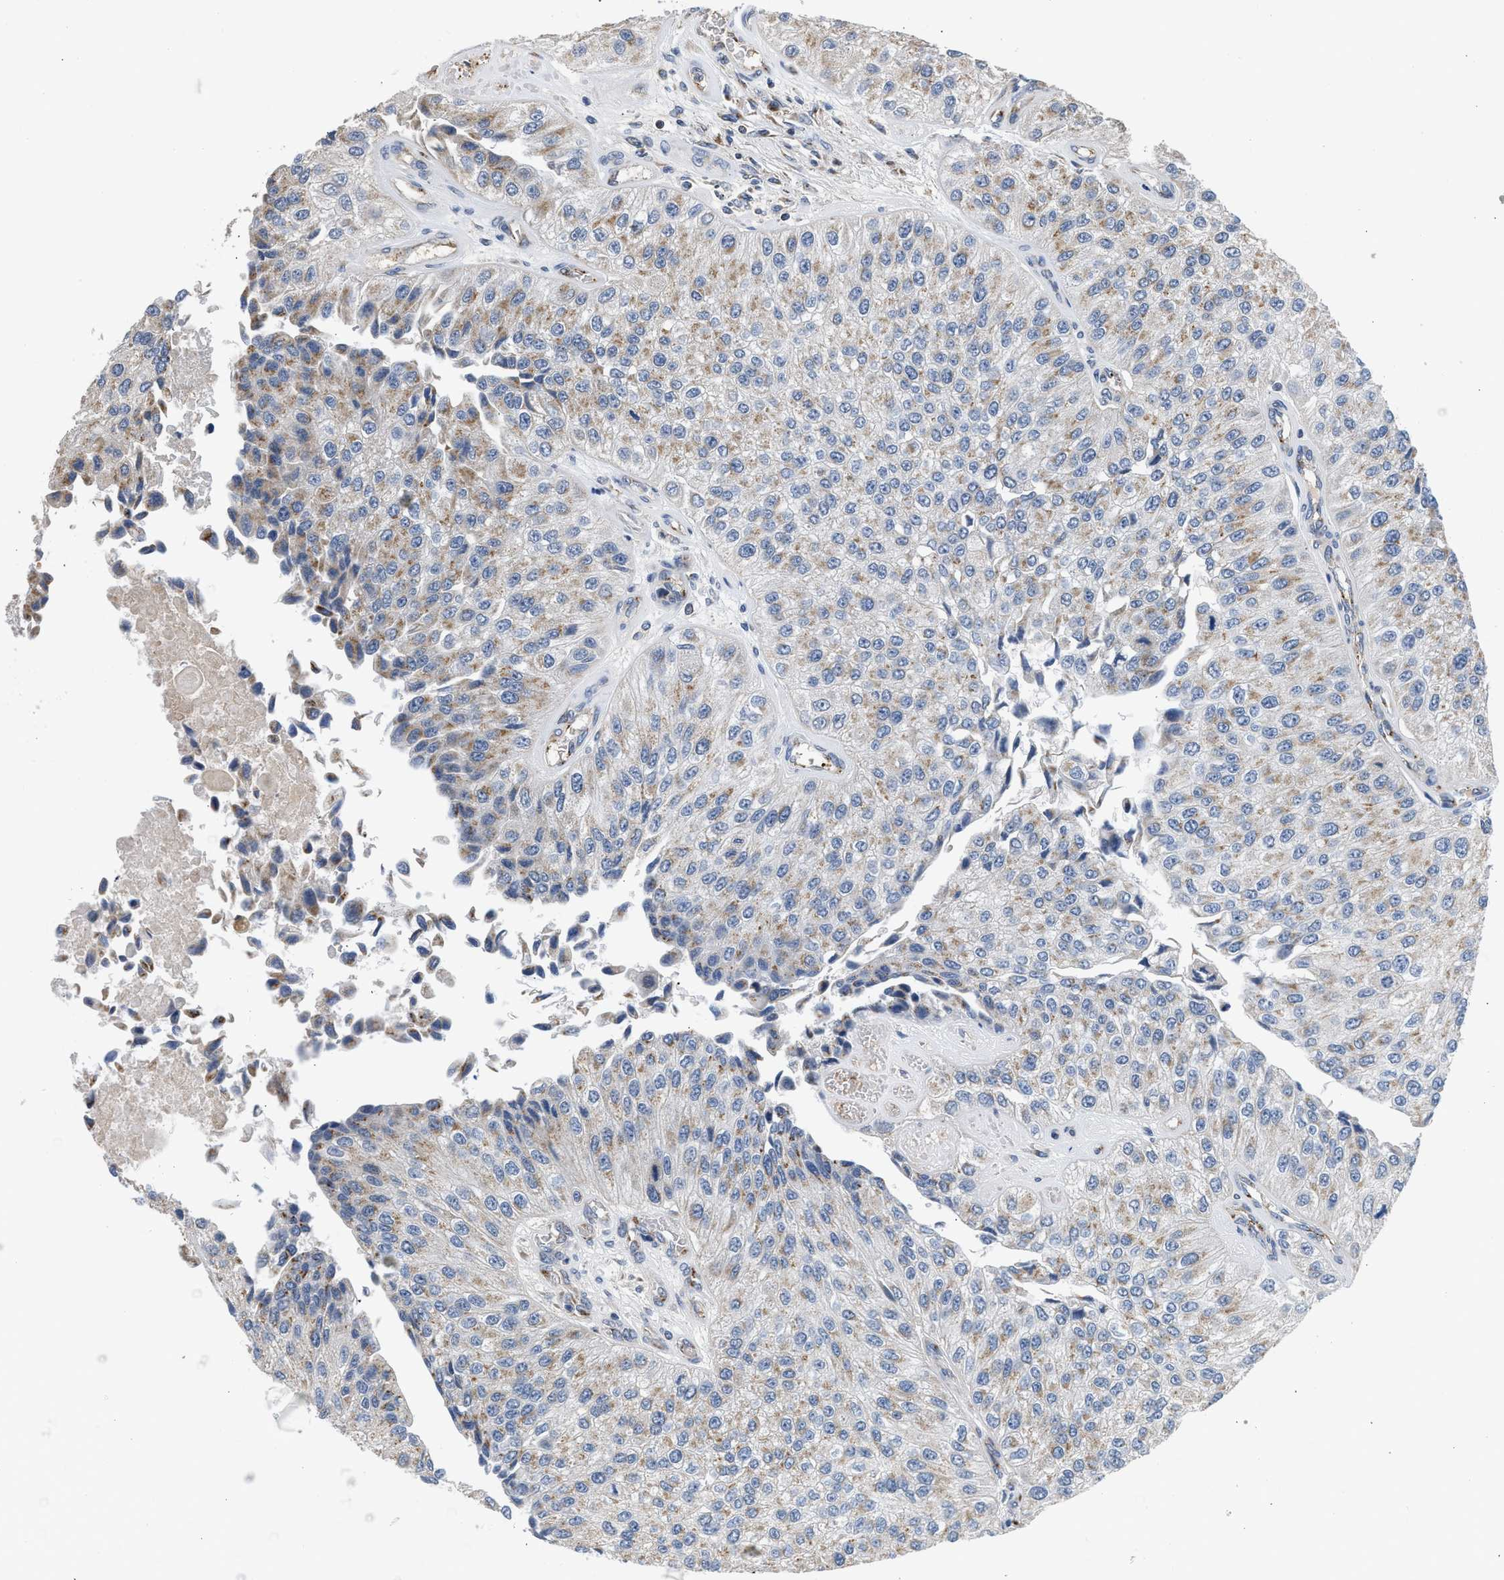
{"staining": {"intensity": "moderate", "quantity": "<25%", "location": "cytoplasmic/membranous"}, "tissue": "urothelial cancer", "cell_type": "Tumor cells", "image_type": "cancer", "snomed": [{"axis": "morphology", "description": "Urothelial carcinoma, High grade"}, {"axis": "topography", "description": "Kidney"}, {"axis": "topography", "description": "Urinary bladder"}], "caption": "Immunohistochemistry (IHC) photomicrograph of urothelial cancer stained for a protein (brown), which displays low levels of moderate cytoplasmic/membranous expression in approximately <25% of tumor cells.", "gene": "PIM1", "patient": {"sex": "male", "age": 77}}